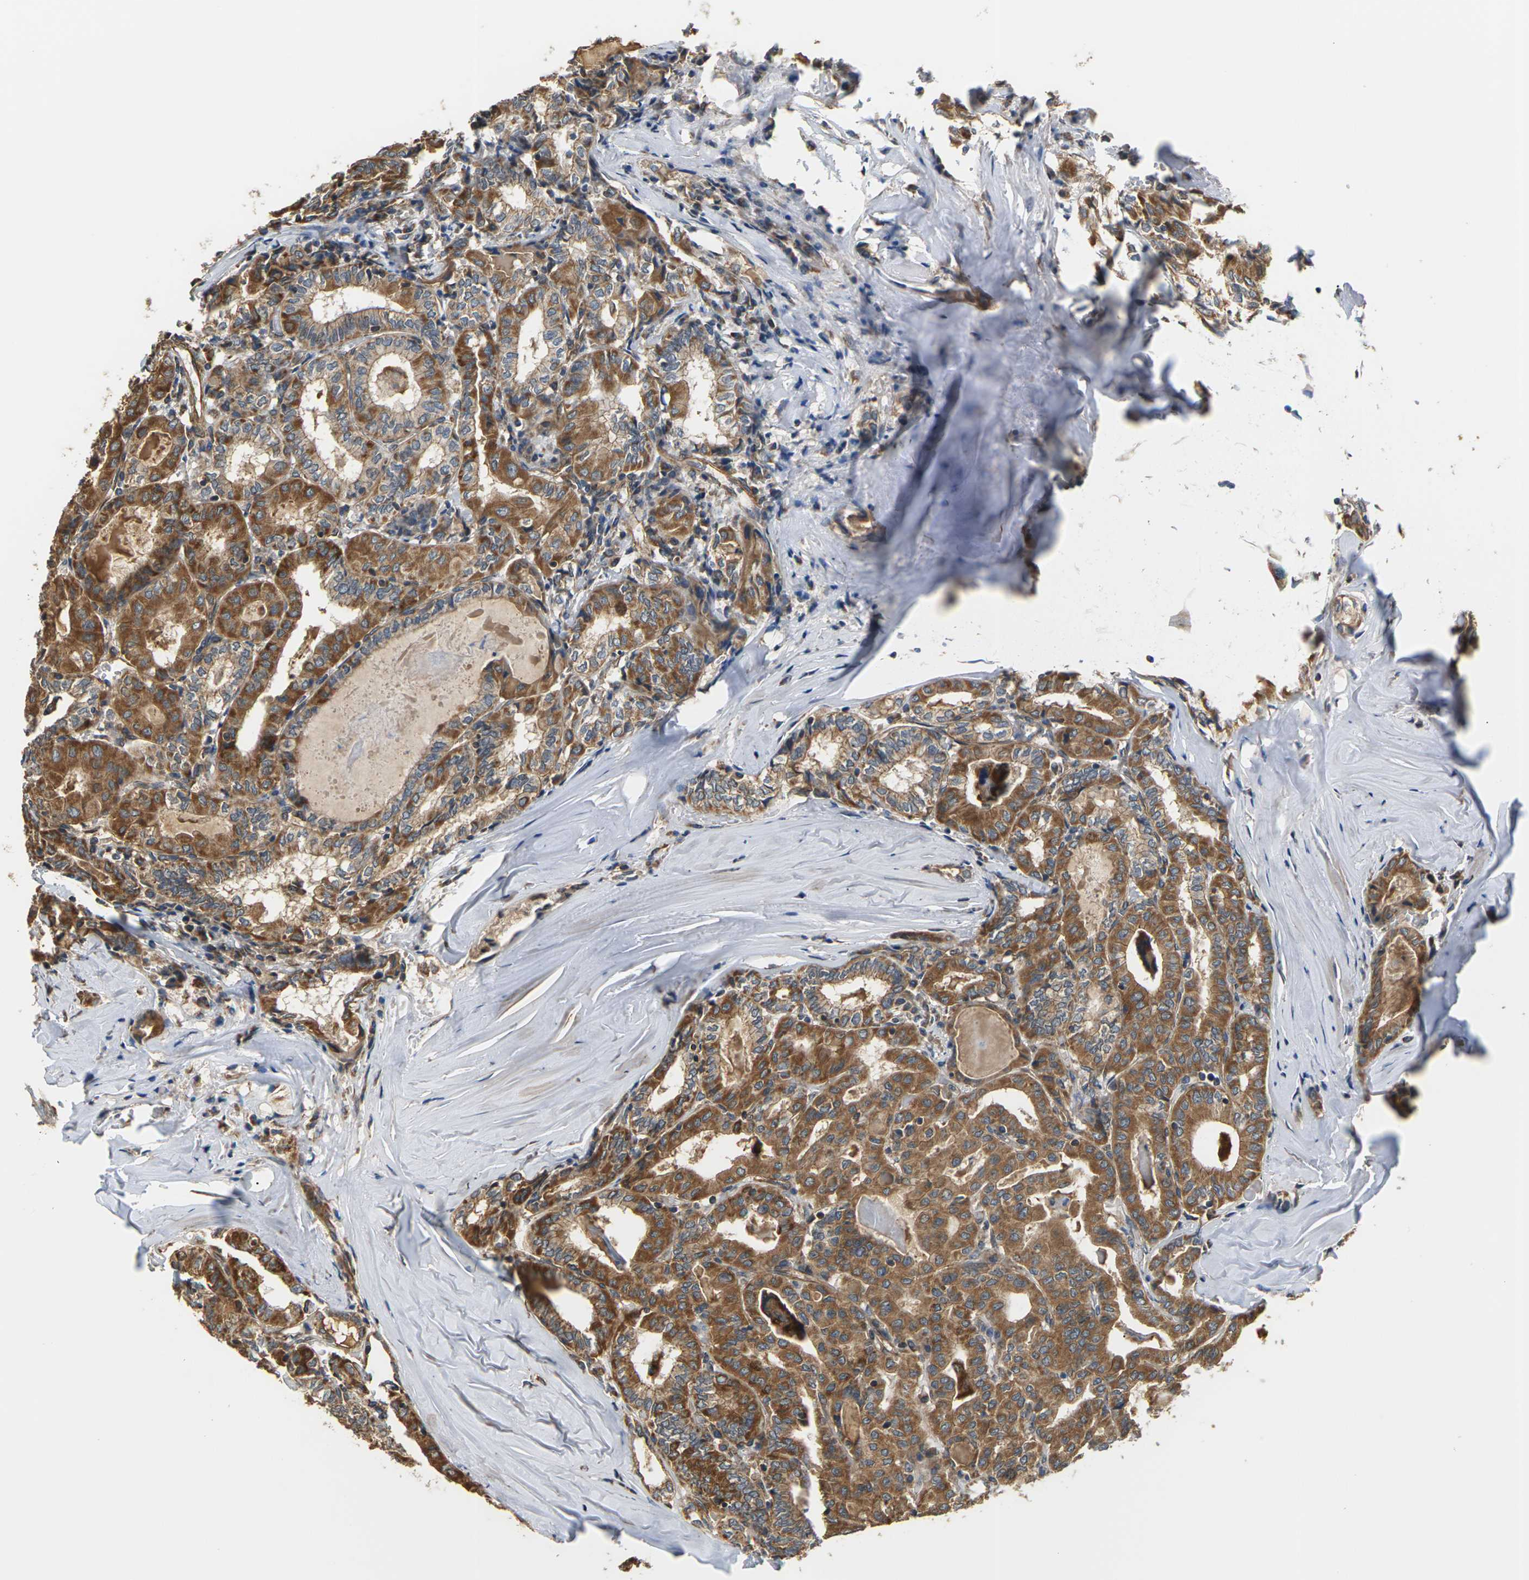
{"staining": {"intensity": "moderate", "quantity": ">75%", "location": "cytoplasmic/membranous"}, "tissue": "thyroid cancer", "cell_type": "Tumor cells", "image_type": "cancer", "snomed": [{"axis": "morphology", "description": "Papillary adenocarcinoma, NOS"}, {"axis": "topography", "description": "Thyroid gland"}], "caption": "This is an image of immunohistochemistry staining of thyroid cancer, which shows moderate expression in the cytoplasmic/membranous of tumor cells.", "gene": "PCDHB4", "patient": {"sex": "female", "age": 42}}